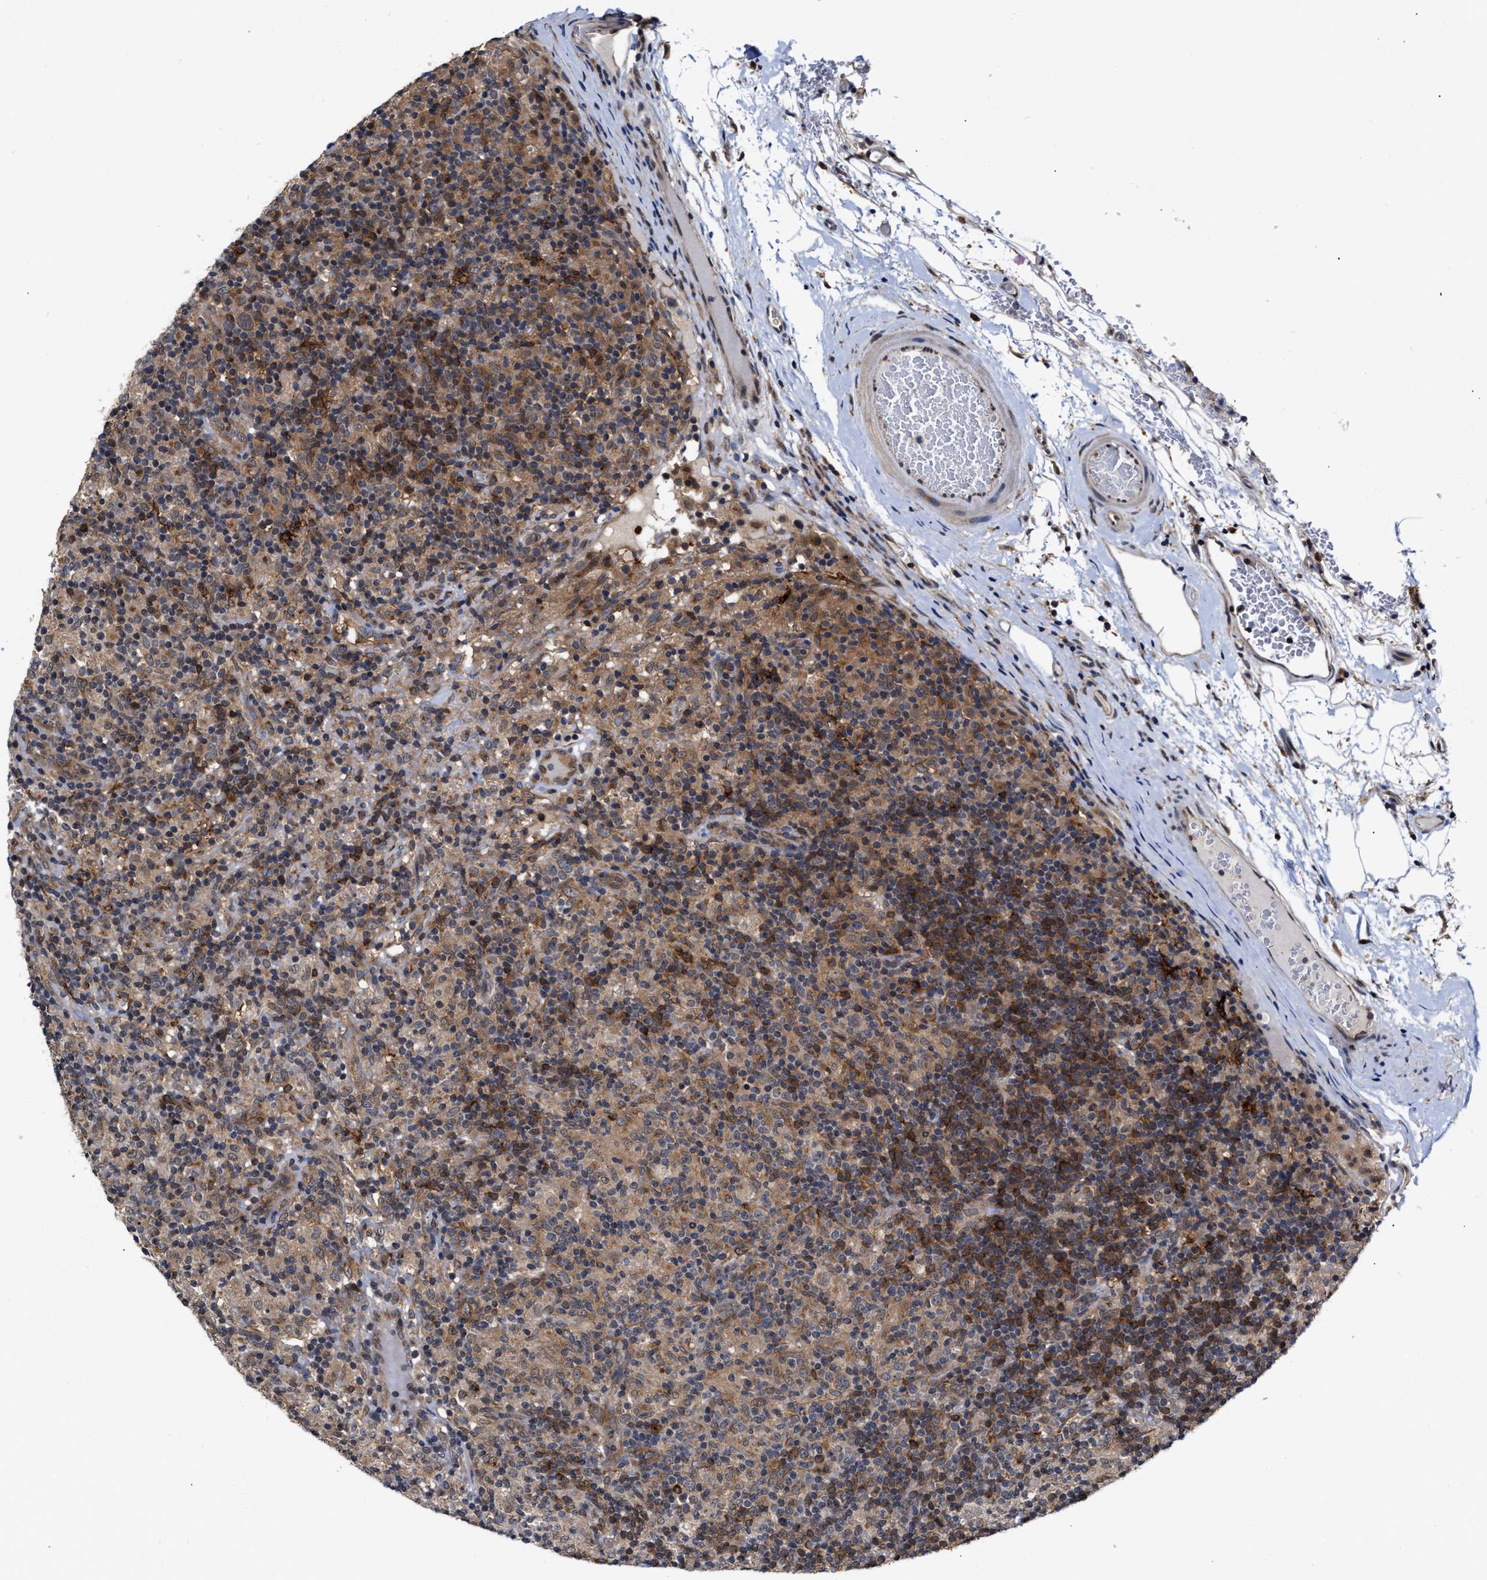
{"staining": {"intensity": "weak", "quantity": "<25%", "location": "cytoplasmic/membranous"}, "tissue": "lymphoma", "cell_type": "Tumor cells", "image_type": "cancer", "snomed": [{"axis": "morphology", "description": "Hodgkin's disease, NOS"}, {"axis": "topography", "description": "Lymph node"}], "caption": "An image of lymphoma stained for a protein reveals no brown staining in tumor cells. Brightfield microscopy of immunohistochemistry stained with DAB (3,3'-diaminobenzidine) (brown) and hematoxylin (blue), captured at high magnification.", "gene": "CLIP2", "patient": {"sex": "male", "age": 70}}